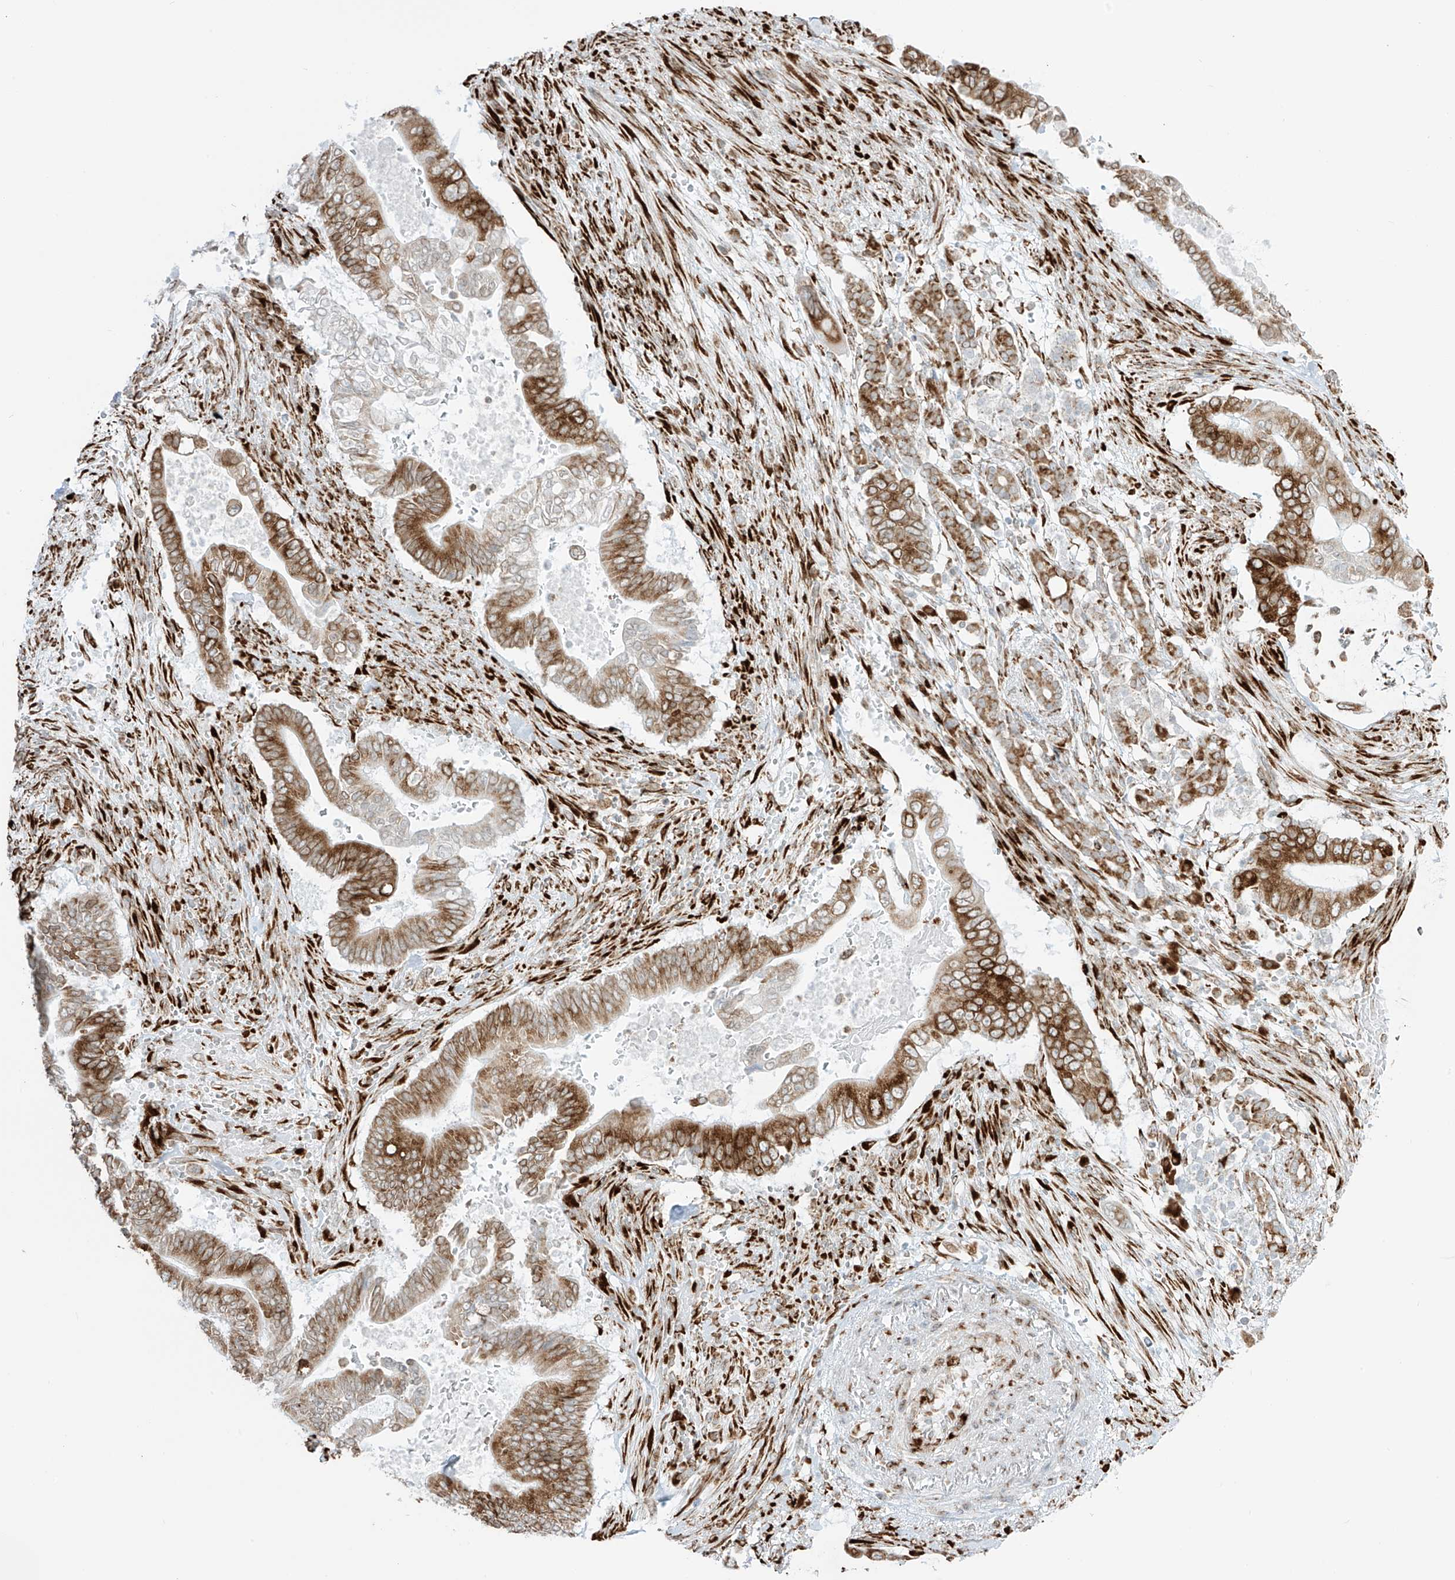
{"staining": {"intensity": "strong", "quantity": ">75%", "location": "cytoplasmic/membranous"}, "tissue": "pancreatic cancer", "cell_type": "Tumor cells", "image_type": "cancer", "snomed": [{"axis": "morphology", "description": "Adenocarcinoma, NOS"}, {"axis": "topography", "description": "Pancreas"}], "caption": "Immunohistochemical staining of human pancreatic cancer (adenocarcinoma) shows strong cytoplasmic/membranous protein staining in approximately >75% of tumor cells.", "gene": "LRRC59", "patient": {"sex": "male", "age": 68}}